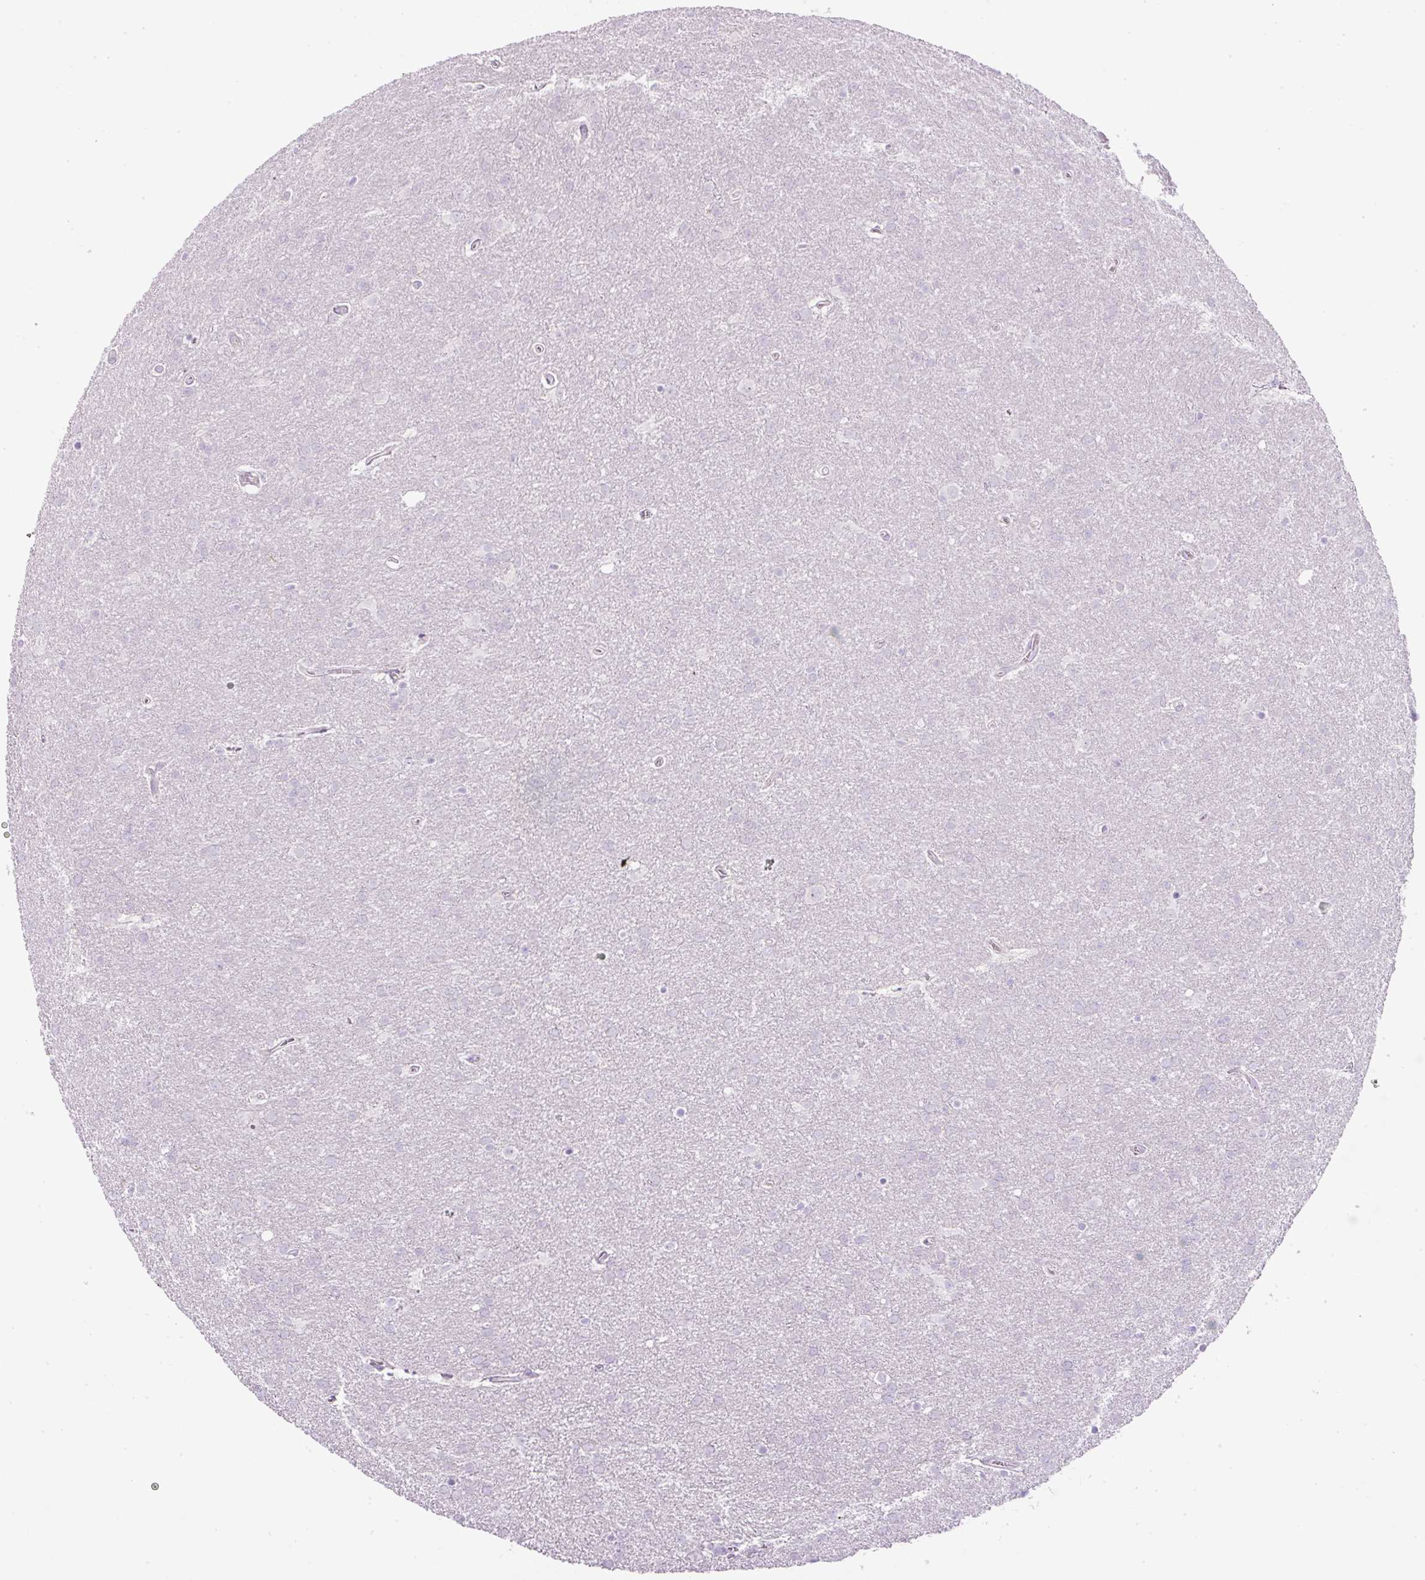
{"staining": {"intensity": "negative", "quantity": "none", "location": "none"}, "tissue": "glioma", "cell_type": "Tumor cells", "image_type": "cancer", "snomed": [{"axis": "morphology", "description": "Glioma, malignant, Low grade"}, {"axis": "topography", "description": "Brain"}], "caption": "Immunohistochemistry of human low-grade glioma (malignant) displays no staining in tumor cells. (Brightfield microscopy of DAB (3,3'-diaminobenzidine) IHC at high magnification).", "gene": "FGFBP3", "patient": {"sex": "female", "age": 32}}